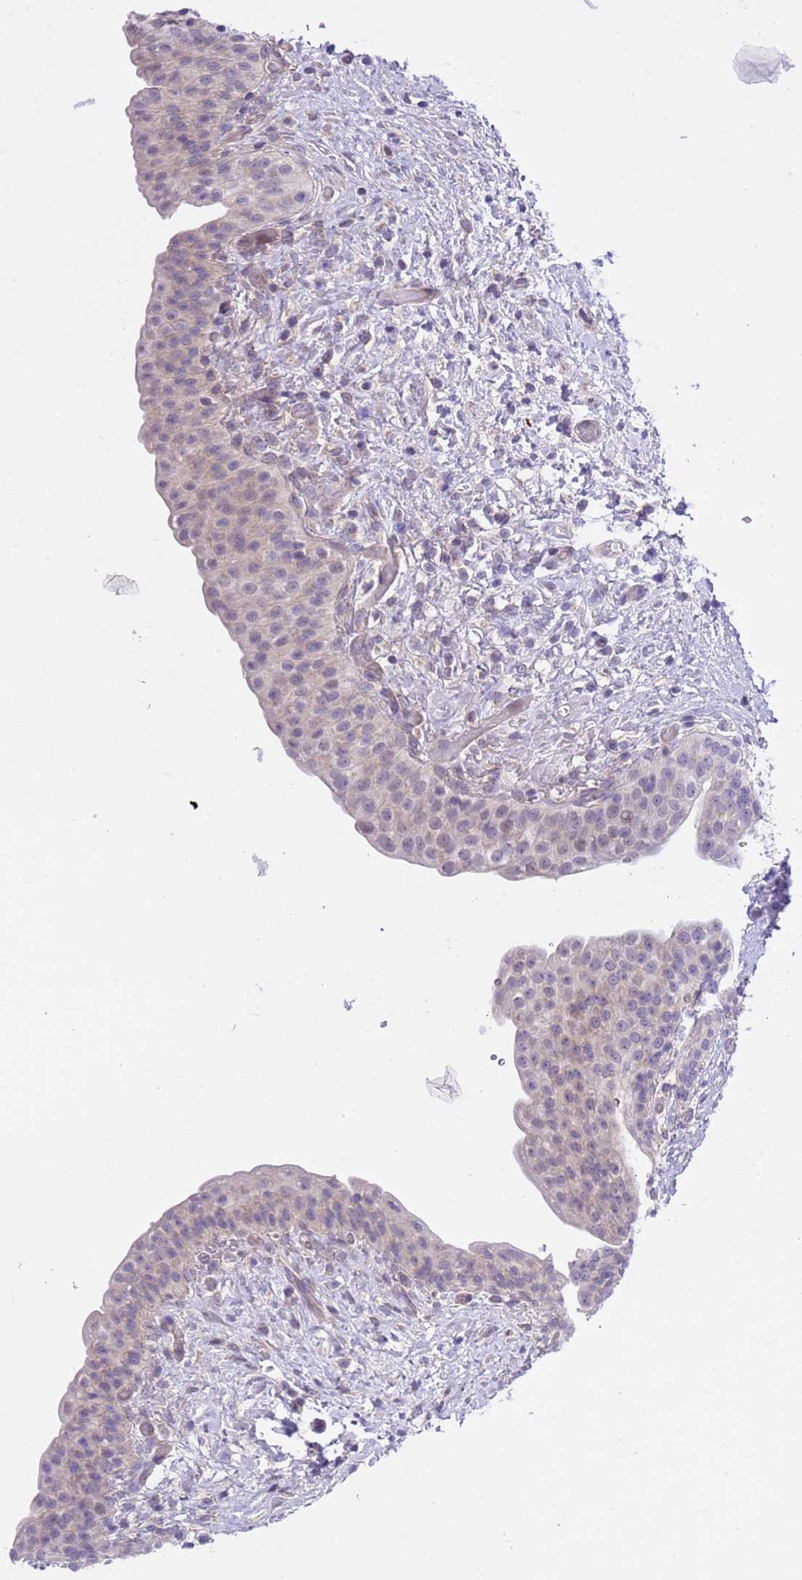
{"staining": {"intensity": "negative", "quantity": "none", "location": "none"}, "tissue": "urinary bladder", "cell_type": "Urothelial cells", "image_type": "normal", "snomed": [{"axis": "morphology", "description": "Normal tissue, NOS"}, {"axis": "topography", "description": "Urinary bladder"}], "caption": "High magnification brightfield microscopy of normal urinary bladder stained with DAB (3,3'-diaminobenzidine) (brown) and counterstained with hematoxylin (blue): urothelial cells show no significant staining.", "gene": "NET1", "patient": {"sex": "male", "age": 69}}